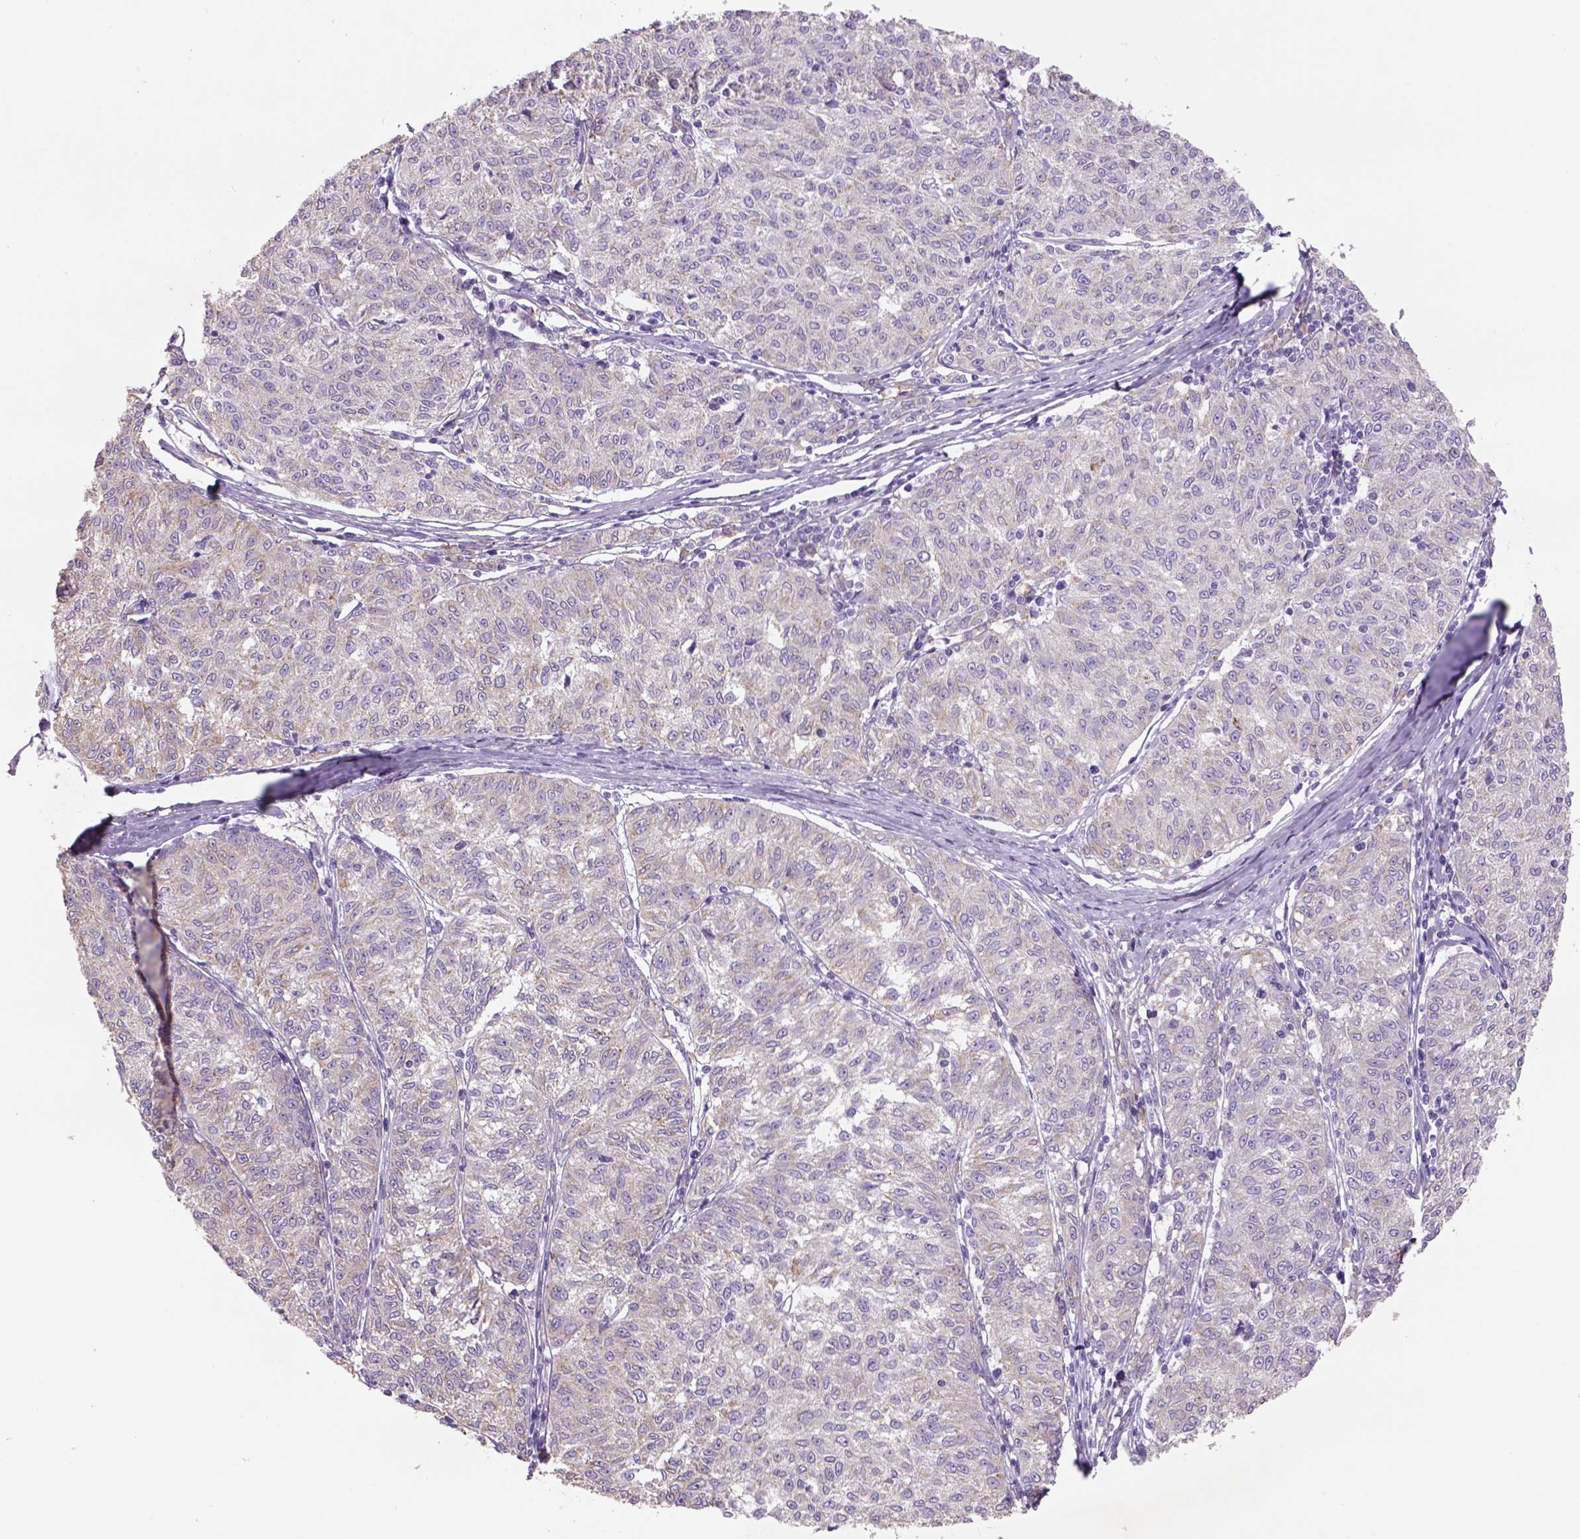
{"staining": {"intensity": "weak", "quantity": "25%-75%", "location": "cytoplasmic/membranous"}, "tissue": "melanoma", "cell_type": "Tumor cells", "image_type": "cancer", "snomed": [{"axis": "morphology", "description": "Malignant melanoma, NOS"}, {"axis": "topography", "description": "Skin"}], "caption": "Malignant melanoma stained with DAB (3,3'-diaminobenzidine) IHC demonstrates low levels of weak cytoplasmic/membranous staining in approximately 25%-75% of tumor cells.", "gene": "NAALAD2", "patient": {"sex": "female", "age": 72}}